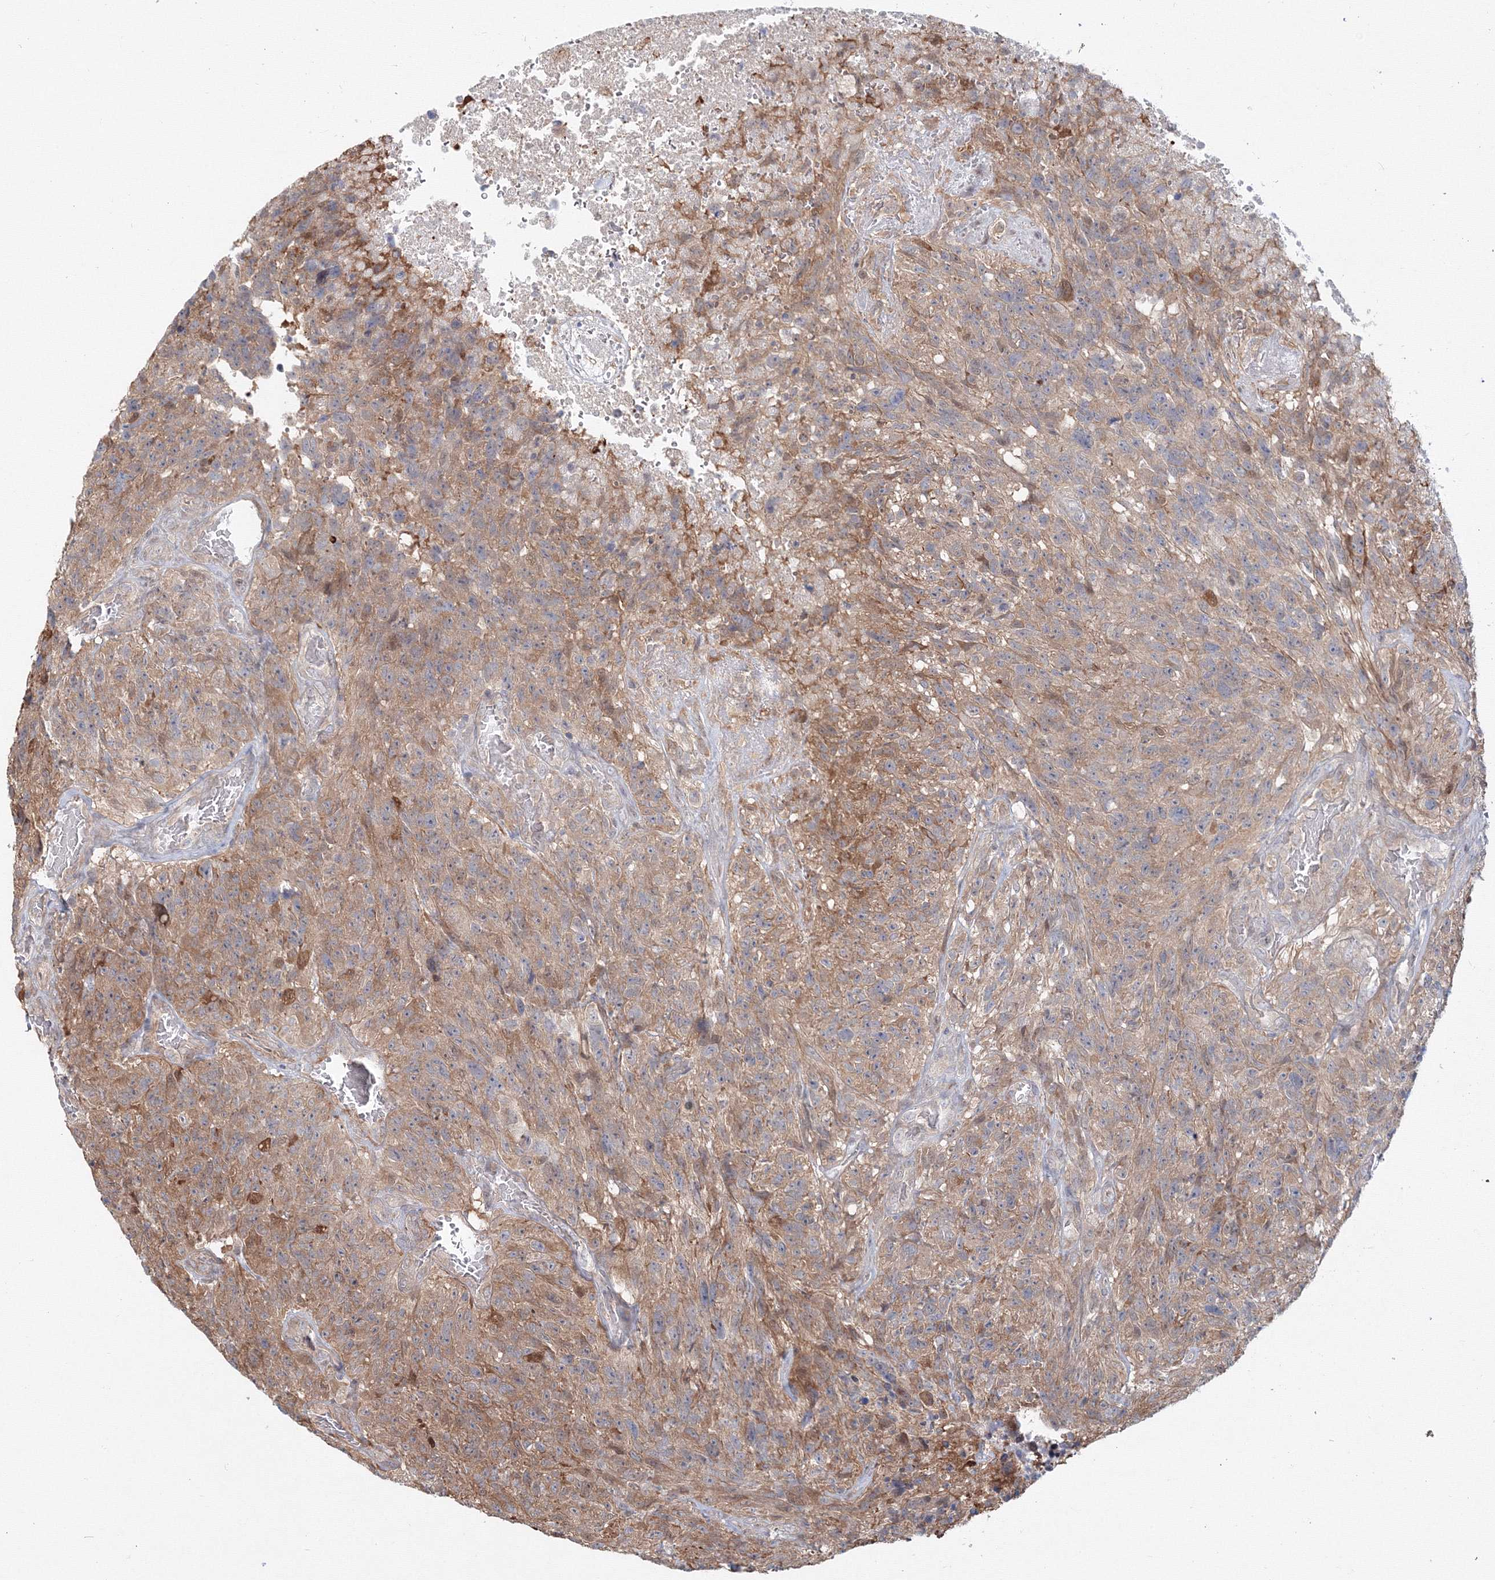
{"staining": {"intensity": "moderate", "quantity": ">75%", "location": "cytoplasmic/membranous"}, "tissue": "glioma", "cell_type": "Tumor cells", "image_type": "cancer", "snomed": [{"axis": "morphology", "description": "Glioma, malignant, High grade"}, {"axis": "topography", "description": "Brain"}], "caption": "A brown stain highlights moderate cytoplasmic/membranous expression of a protein in human glioma tumor cells.", "gene": "ARHGAP21", "patient": {"sex": "male", "age": 69}}